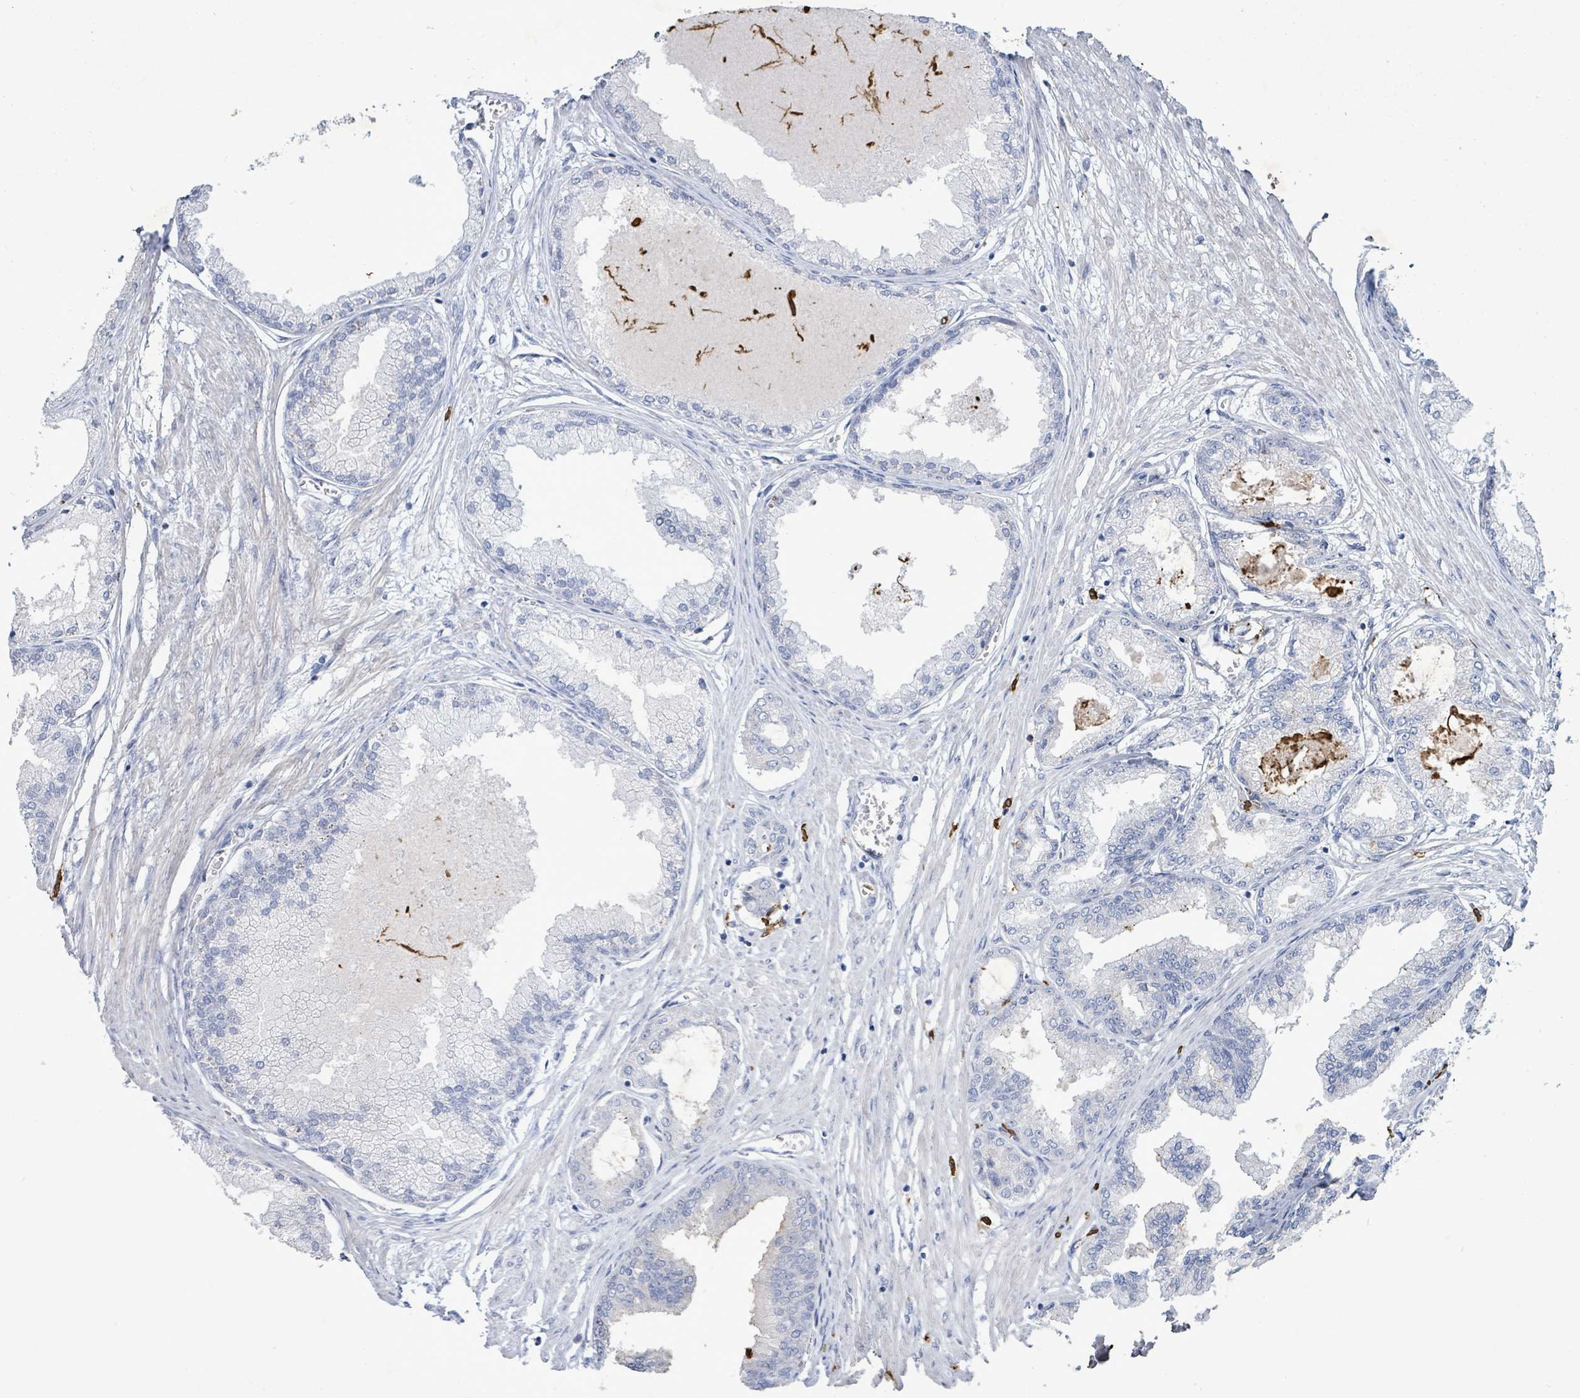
{"staining": {"intensity": "negative", "quantity": "none", "location": "none"}, "tissue": "prostate cancer", "cell_type": "Tumor cells", "image_type": "cancer", "snomed": [{"axis": "morphology", "description": "Adenocarcinoma, Low grade"}, {"axis": "topography", "description": "Prostate"}], "caption": "The IHC histopathology image has no significant positivity in tumor cells of prostate low-grade adenocarcinoma tissue.", "gene": "FAM210A", "patient": {"sex": "male", "age": 63}}